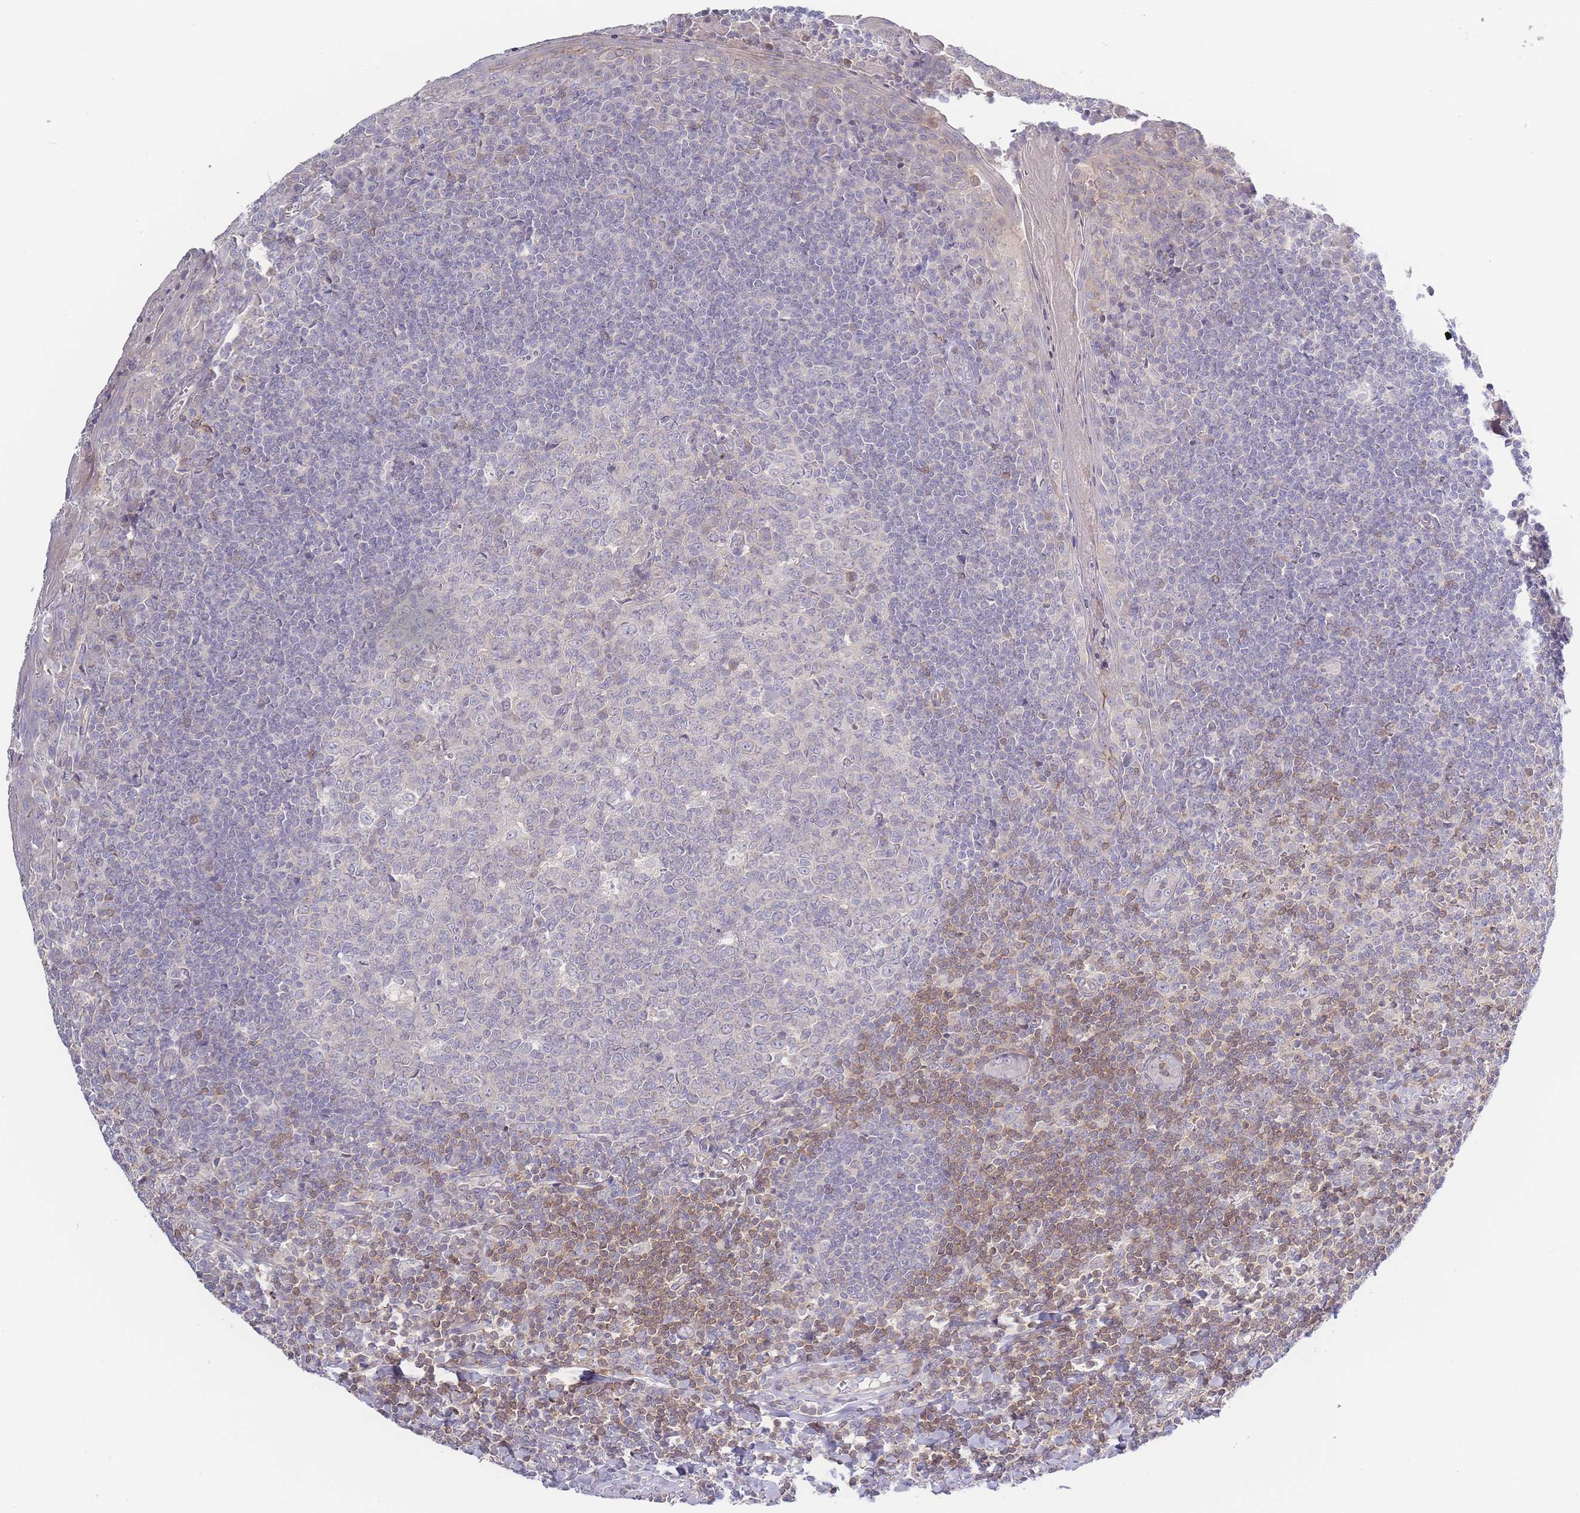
{"staining": {"intensity": "negative", "quantity": "none", "location": "none"}, "tissue": "tonsil", "cell_type": "Germinal center cells", "image_type": "normal", "snomed": [{"axis": "morphology", "description": "Normal tissue, NOS"}, {"axis": "topography", "description": "Tonsil"}], "caption": "This image is of unremarkable tonsil stained with immunohistochemistry (IHC) to label a protein in brown with the nuclei are counter-stained blue. There is no staining in germinal center cells. (Stains: DAB (3,3'-diaminobenzidine) immunohistochemistry (IHC) with hematoxylin counter stain, Microscopy: brightfield microscopy at high magnification).", "gene": "SPHKAP", "patient": {"sex": "male", "age": 27}}